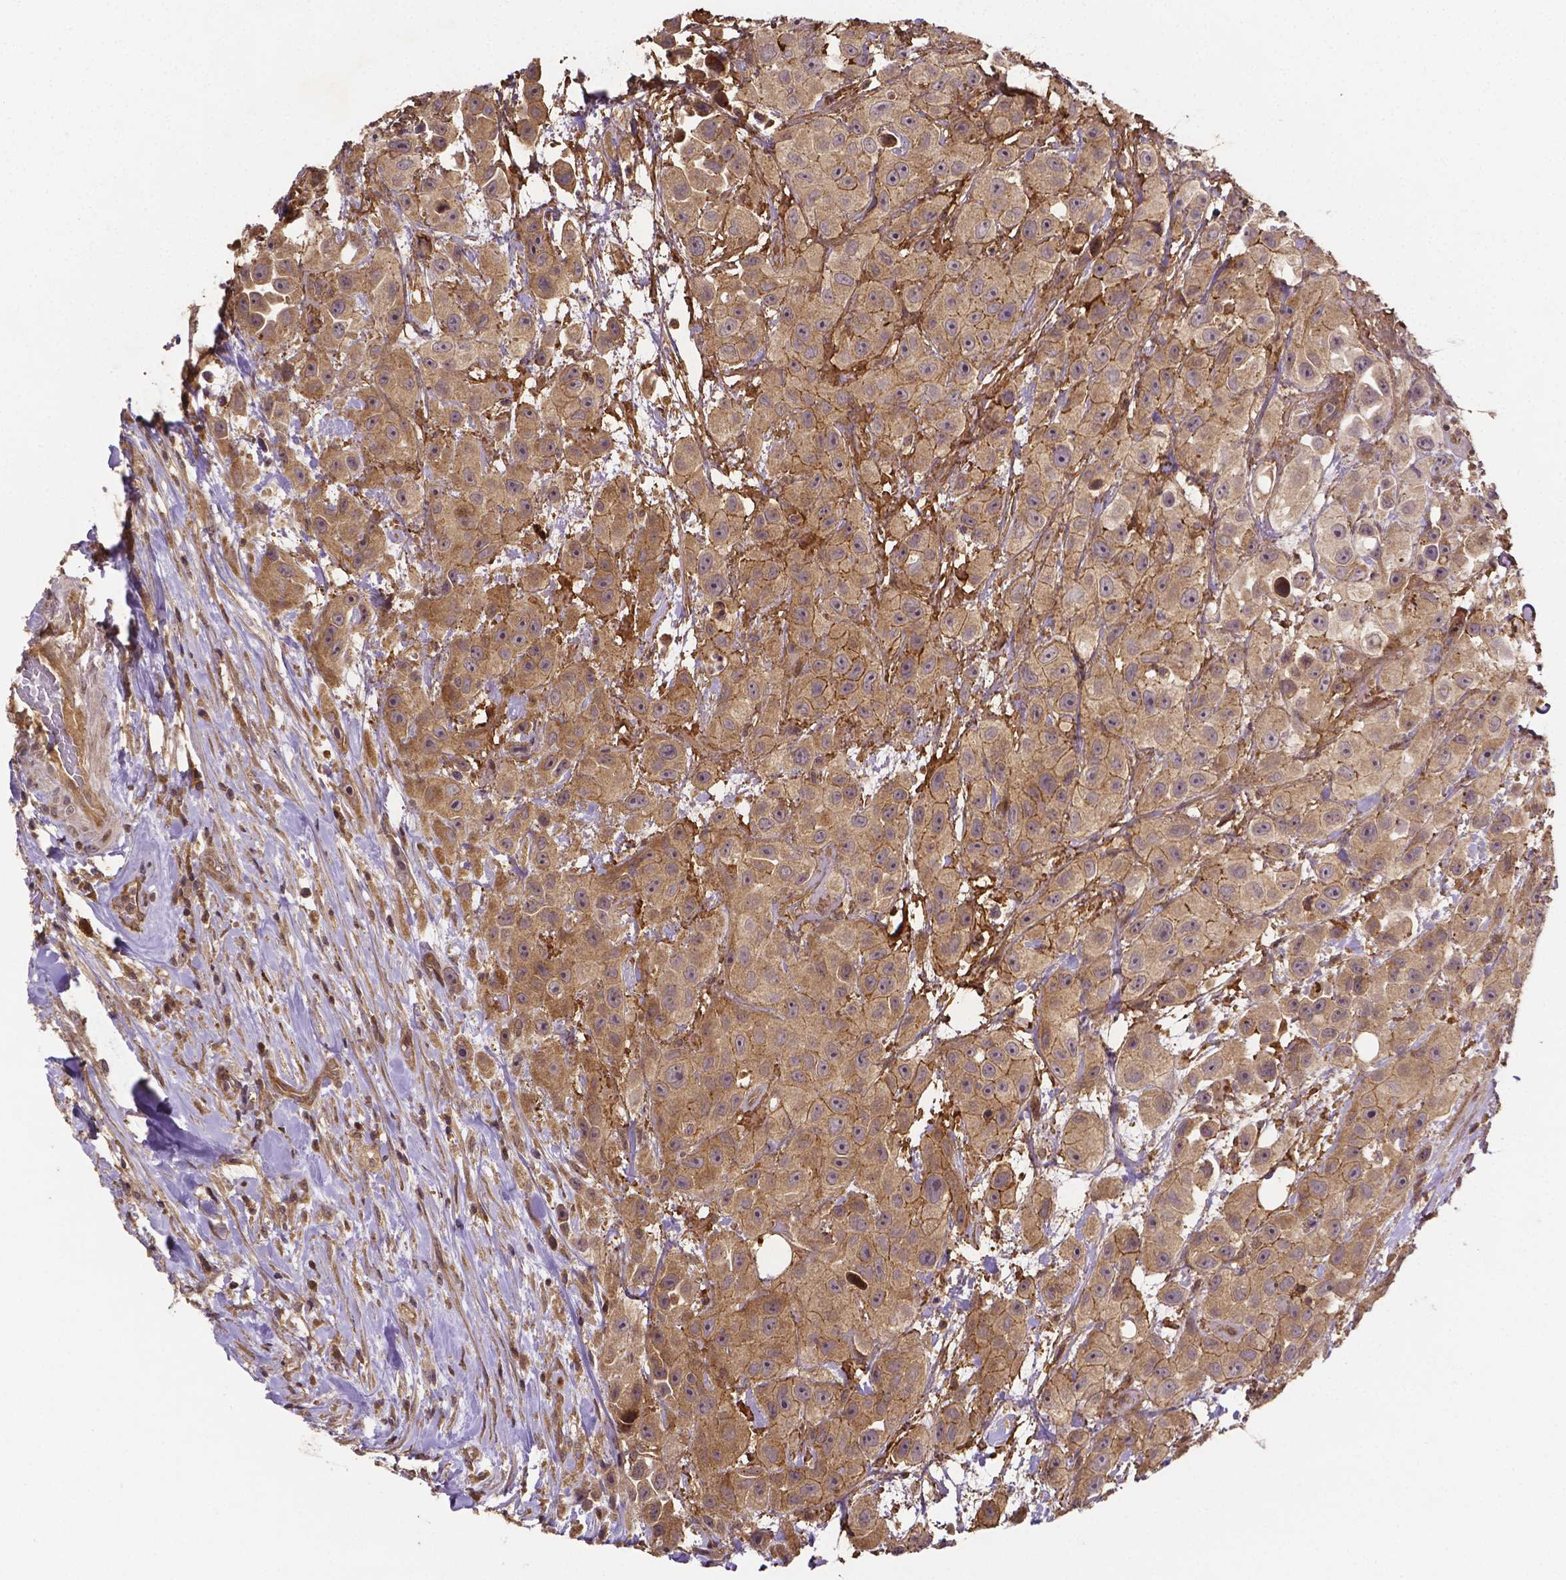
{"staining": {"intensity": "moderate", "quantity": ">75%", "location": "cytoplasmic/membranous"}, "tissue": "urothelial cancer", "cell_type": "Tumor cells", "image_type": "cancer", "snomed": [{"axis": "morphology", "description": "Urothelial carcinoma, High grade"}, {"axis": "topography", "description": "Urinary bladder"}], "caption": "DAB immunohistochemical staining of human urothelial carcinoma (high-grade) shows moderate cytoplasmic/membranous protein staining in approximately >75% of tumor cells.", "gene": "RNF123", "patient": {"sex": "male", "age": 79}}